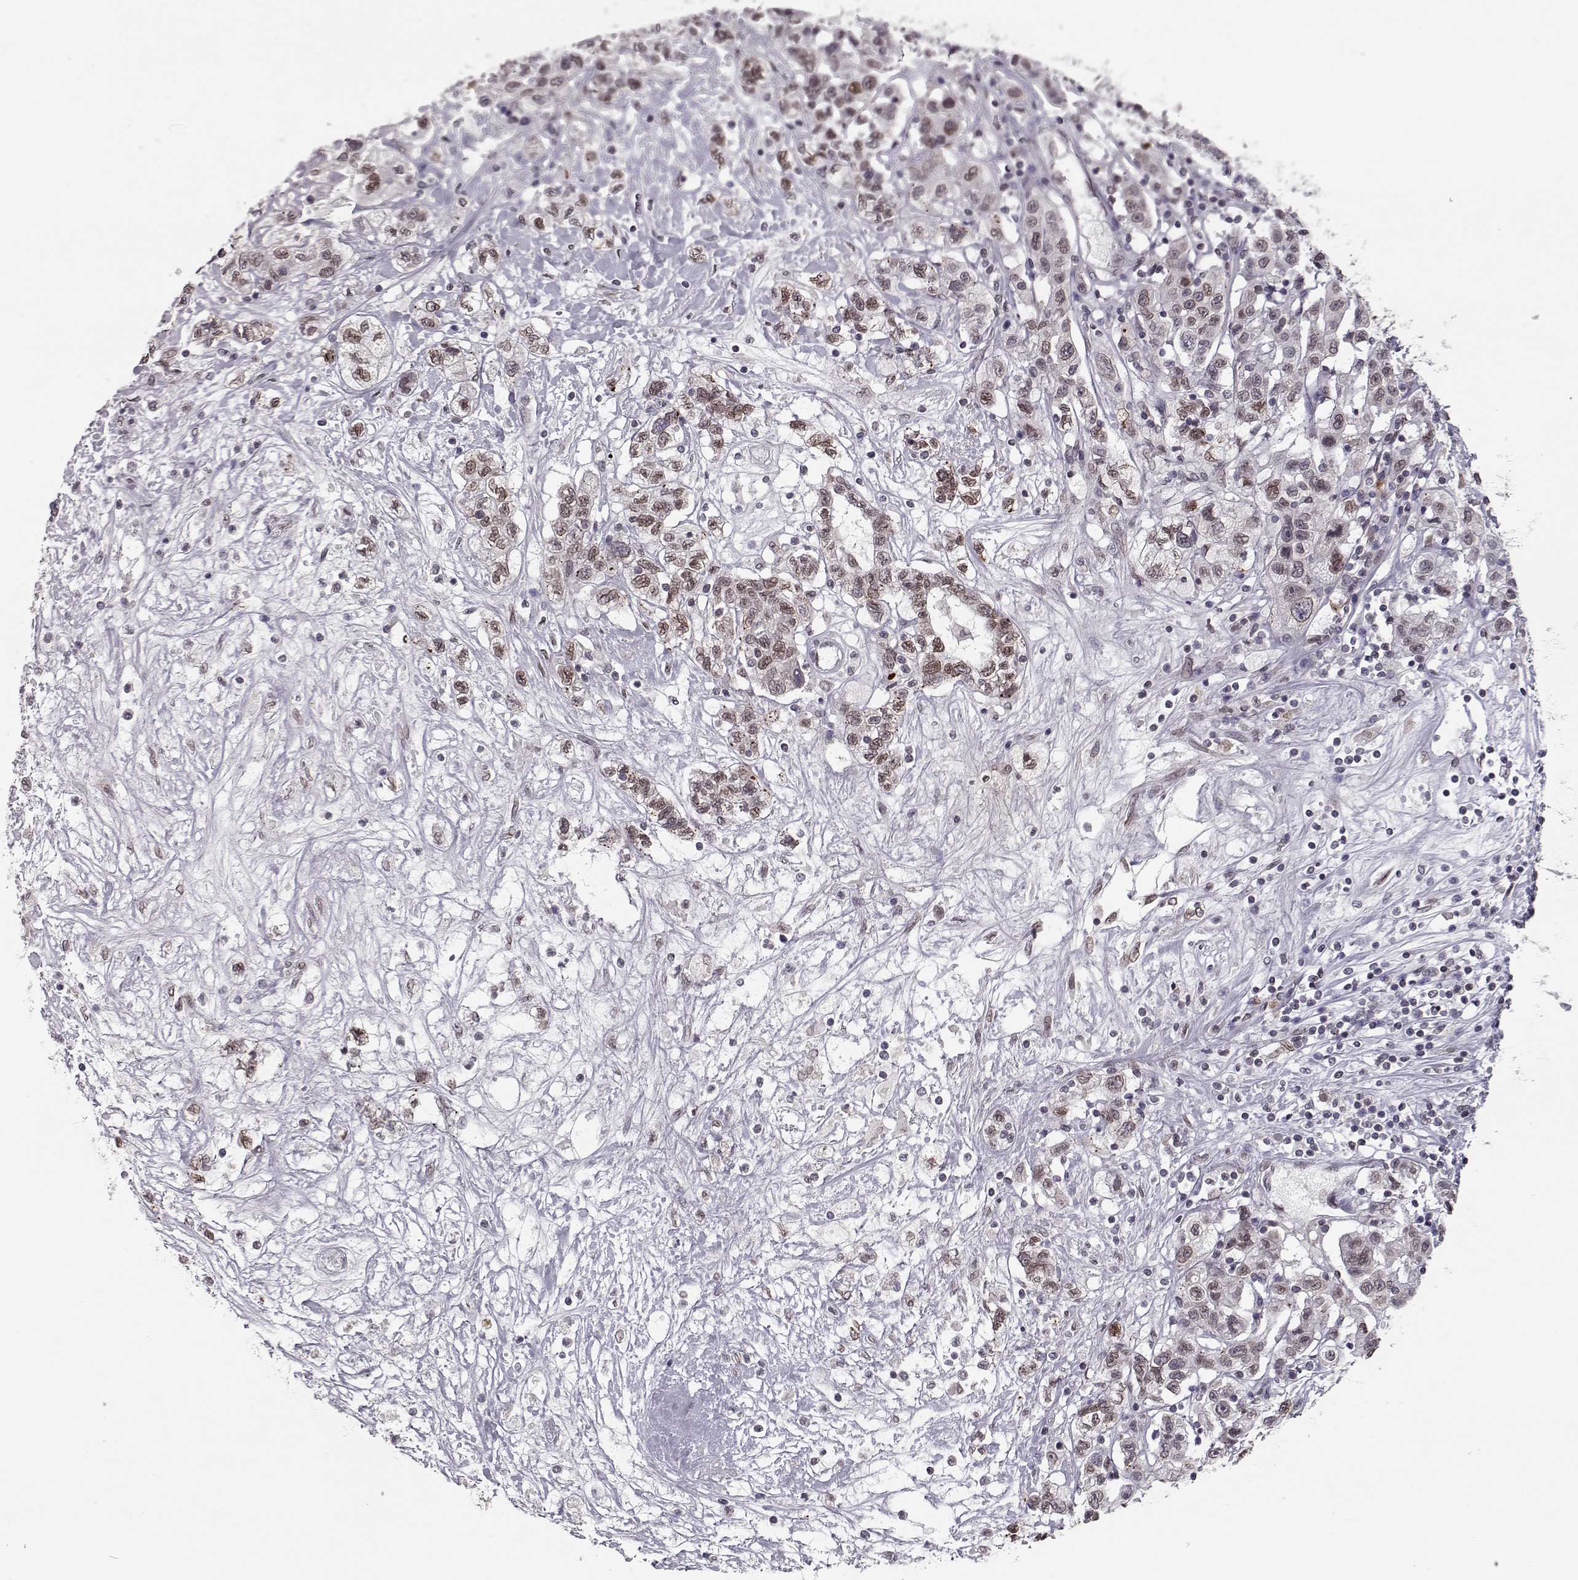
{"staining": {"intensity": "weak", "quantity": ">75%", "location": "cytoplasmic/membranous,nuclear"}, "tissue": "liver cancer", "cell_type": "Tumor cells", "image_type": "cancer", "snomed": [{"axis": "morphology", "description": "Adenocarcinoma, NOS"}, {"axis": "morphology", "description": "Cholangiocarcinoma"}, {"axis": "topography", "description": "Liver"}], "caption": "IHC histopathology image of neoplastic tissue: cholangiocarcinoma (liver) stained using immunohistochemistry exhibits low levels of weak protein expression localized specifically in the cytoplasmic/membranous and nuclear of tumor cells, appearing as a cytoplasmic/membranous and nuclear brown color.", "gene": "NUP37", "patient": {"sex": "male", "age": 64}}